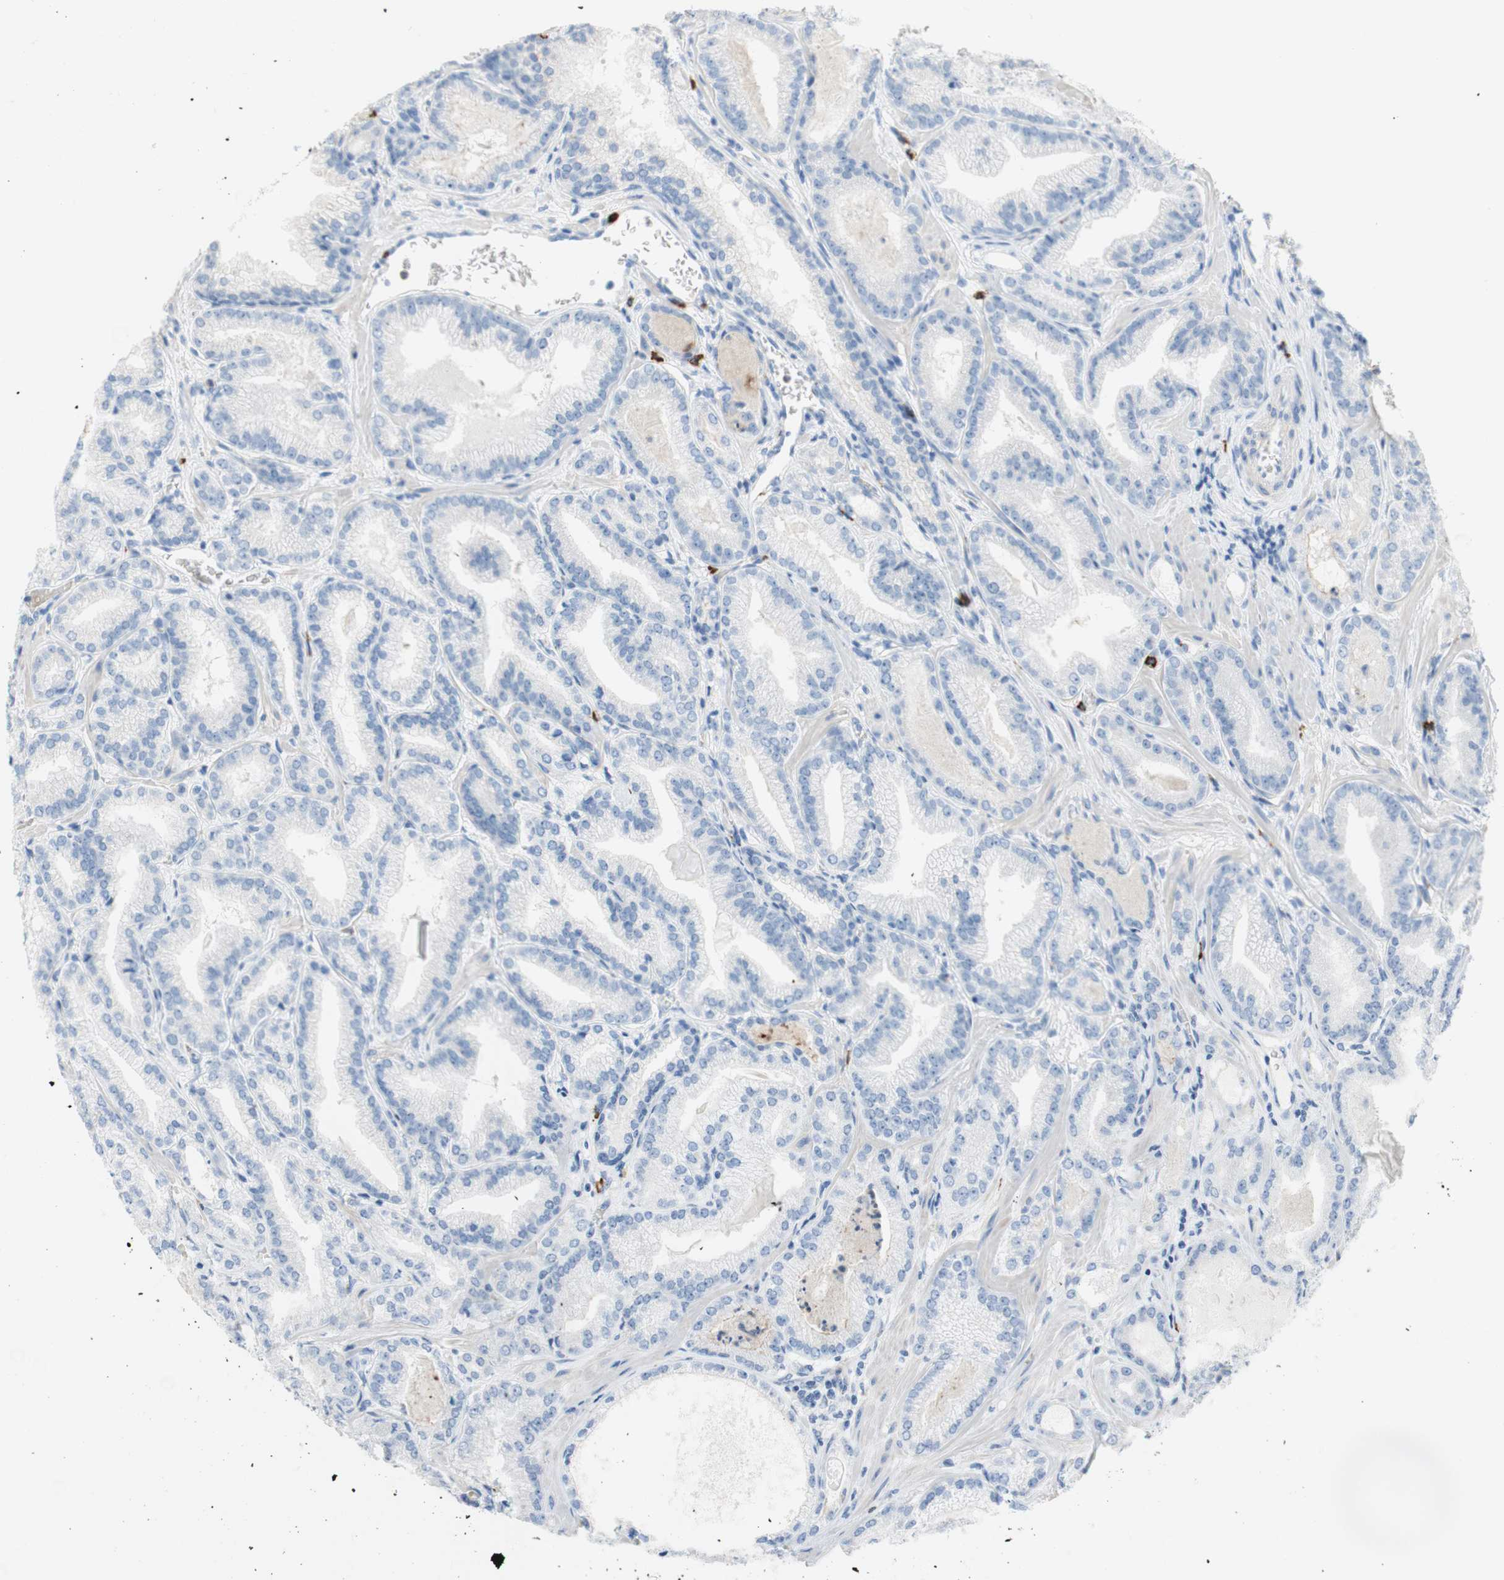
{"staining": {"intensity": "negative", "quantity": "none", "location": "none"}, "tissue": "prostate cancer", "cell_type": "Tumor cells", "image_type": "cancer", "snomed": [{"axis": "morphology", "description": "Adenocarcinoma, Low grade"}, {"axis": "topography", "description": "Prostate"}], "caption": "Immunohistochemical staining of prostate cancer (low-grade adenocarcinoma) shows no significant staining in tumor cells. (Stains: DAB IHC with hematoxylin counter stain, Microscopy: brightfield microscopy at high magnification).", "gene": "CEACAM1", "patient": {"sex": "male", "age": 59}}